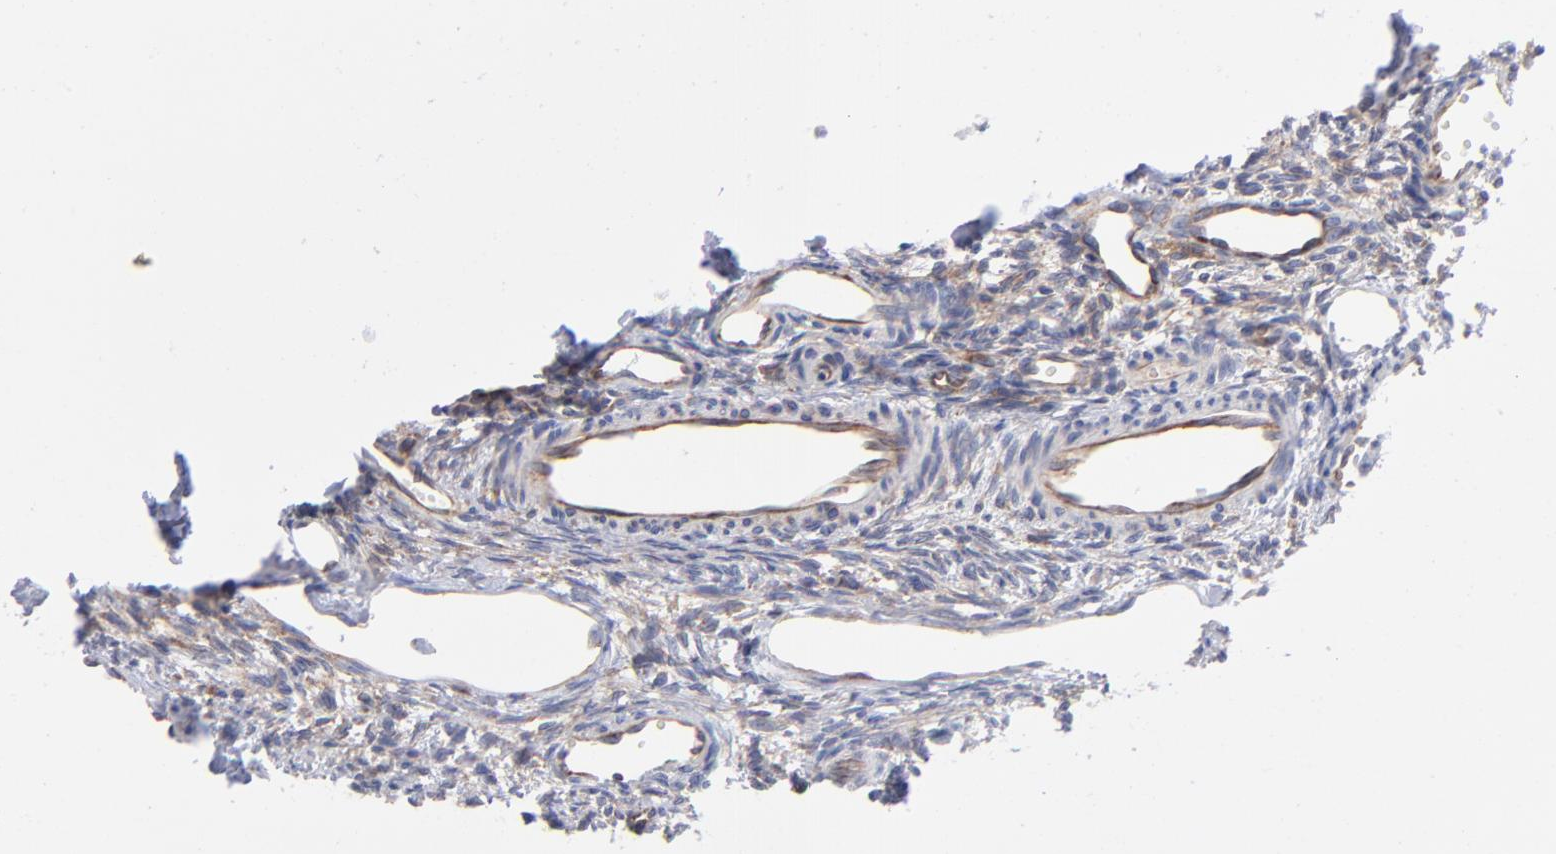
{"staining": {"intensity": "weak", "quantity": "25%-75%", "location": "cytoplasmic/membranous"}, "tissue": "ovary", "cell_type": "Ovarian stroma cells", "image_type": "normal", "snomed": [{"axis": "morphology", "description": "Normal tissue, NOS"}, {"axis": "topography", "description": "Ovary"}], "caption": "Immunohistochemistry (IHC) photomicrograph of normal ovary: ovary stained using IHC exhibits low levels of weak protein expression localized specifically in the cytoplasmic/membranous of ovarian stroma cells, appearing as a cytoplasmic/membranous brown color.", "gene": "EIF2AK2", "patient": {"sex": "female", "age": 33}}